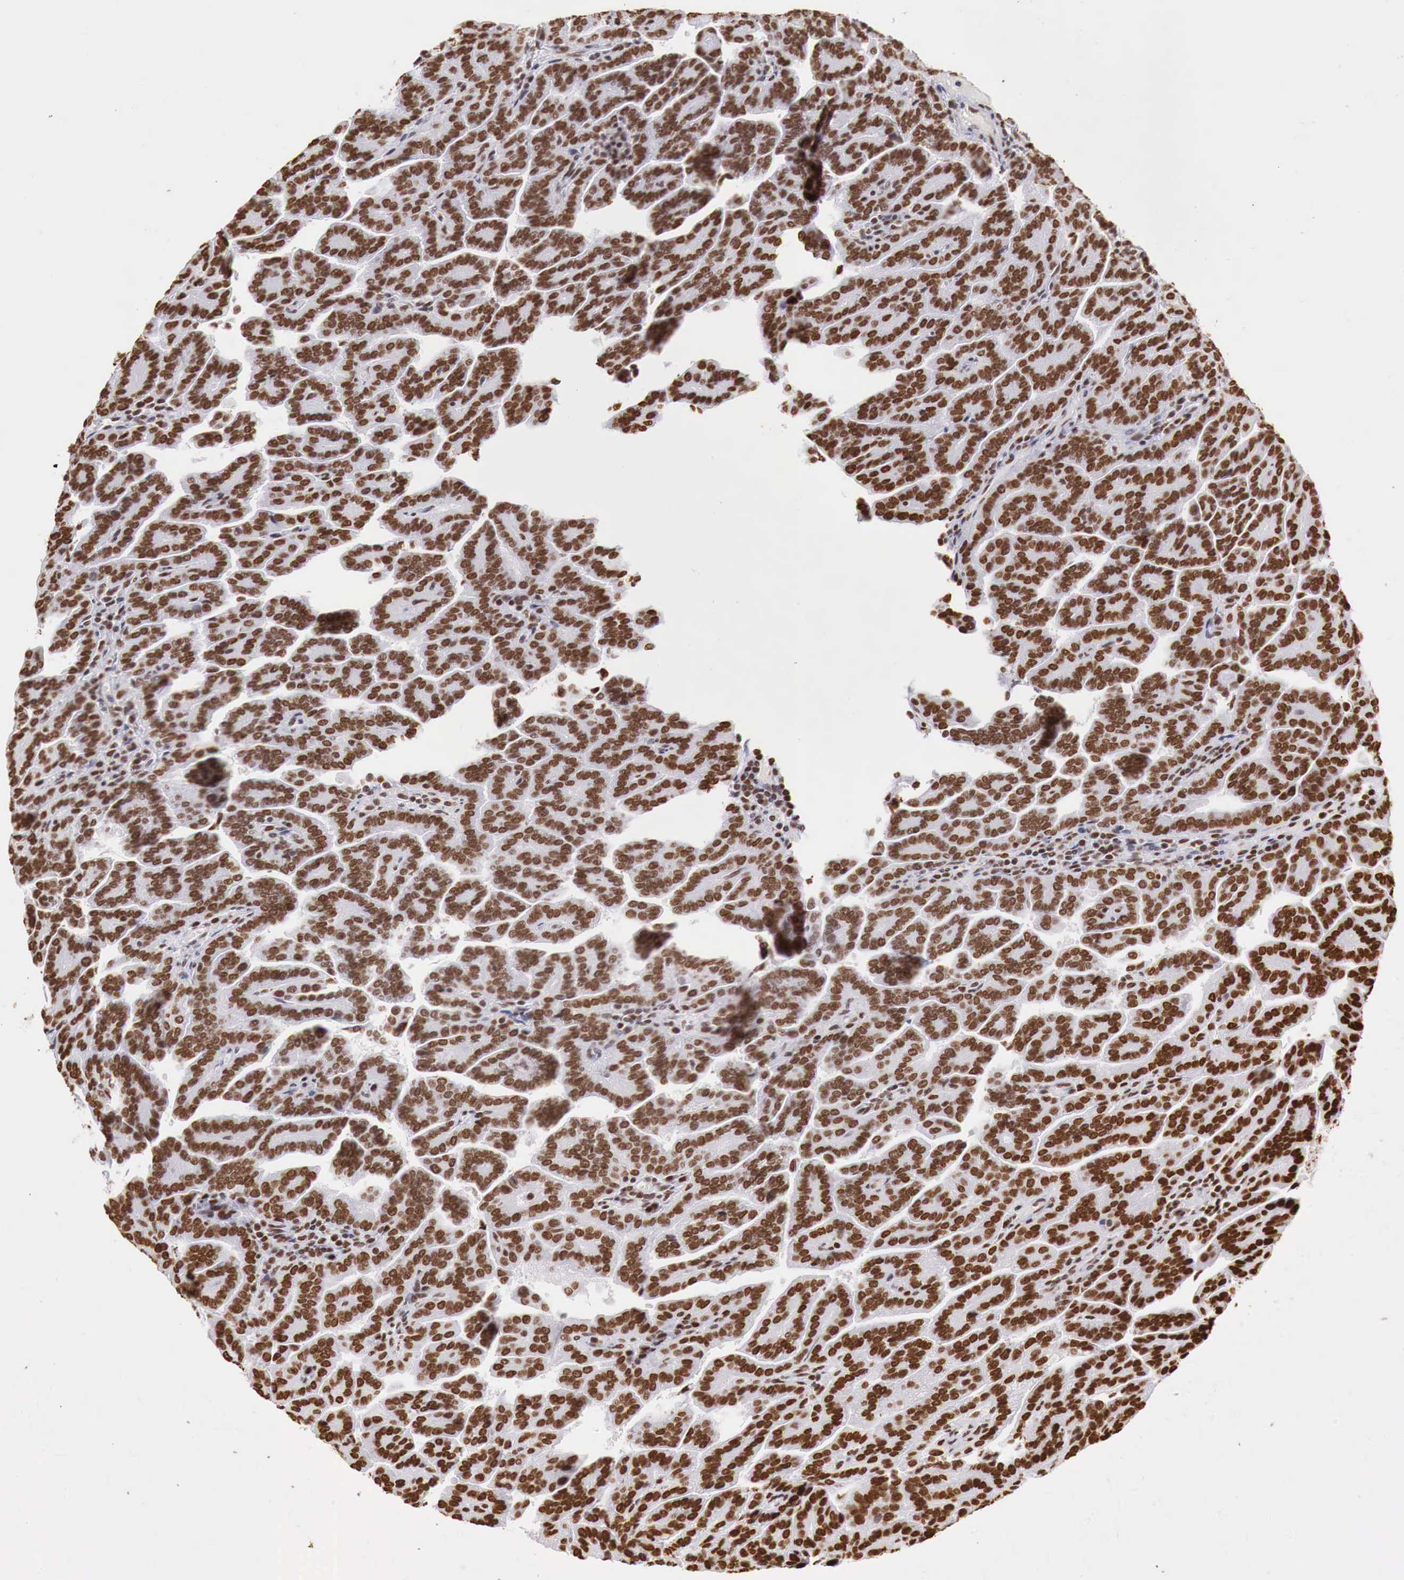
{"staining": {"intensity": "strong", "quantity": ">75%", "location": "nuclear"}, "tissue": "renal cancer", "cell_type": "Tumor cells", "image_type": "cancer", "snomed": [{"axis": "morphology", "description": "Adenocarcinoma, NOS"}, {"axis": "topography", "description": "Kidney"}], "caption": "Protein staining of renal adenocarcinoma tissue reveals strong nuclear expression in about >75% of tumor cells.", "gene": "DKC1", "patient": {"sex": "male", "age": 61}}